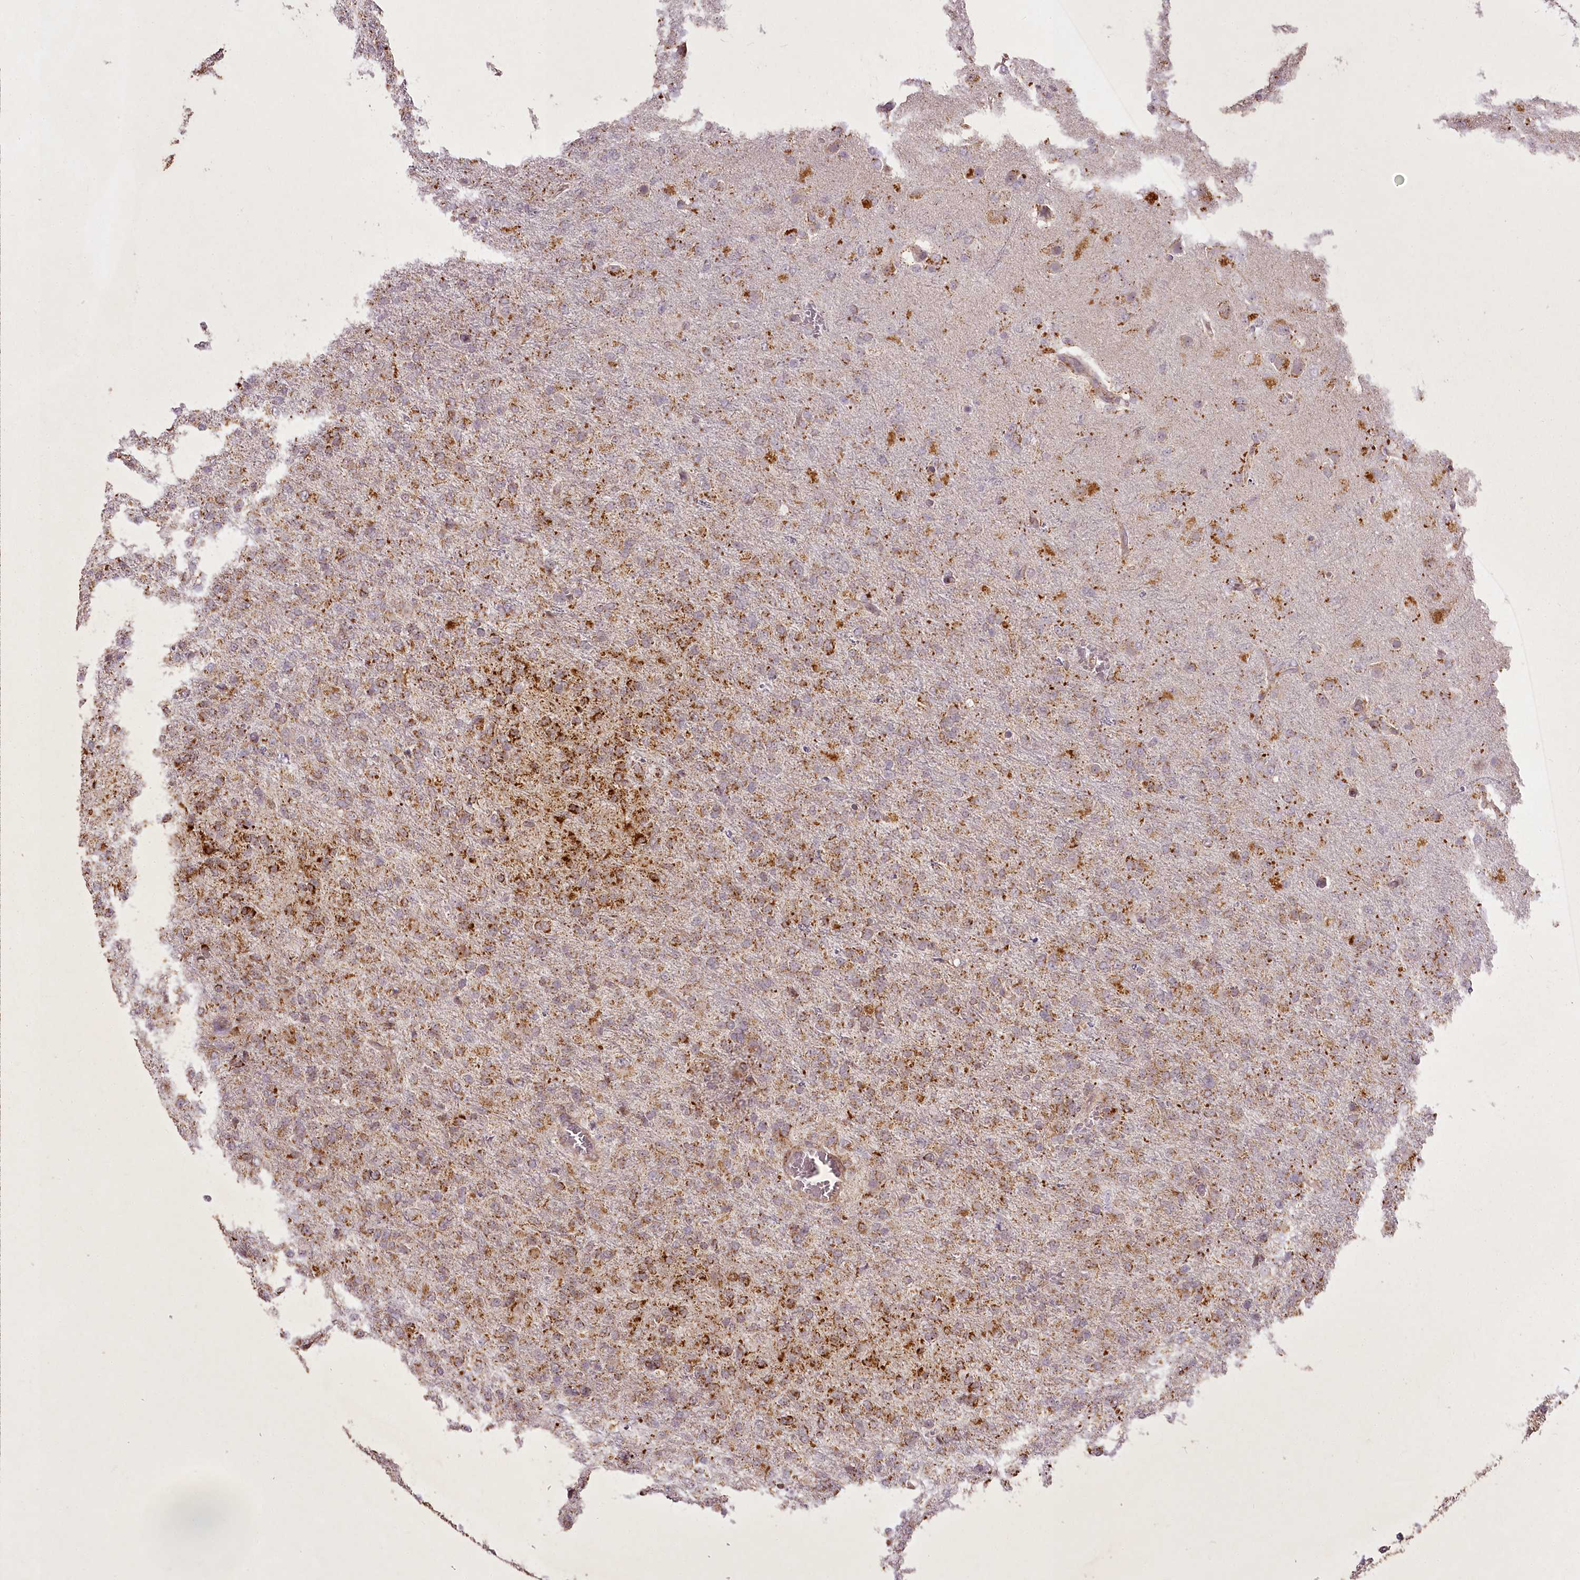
{"staining": {"intensity": "strong", "quantity": "25%-75%", "location": "cytoplasmic/membranous"}, "tissue": "glioma", "cell_type": "Tumor cells", "image_type": "cancer", "snomed": [{"axis": "morphology", "description": "Glioma, malignant, High grade"}, {"axis": "topography", "description": "Brain"}], "caption": "DAB (3,3'-diaminobenzidine) immunohistochemical staining of malignant glioma (high-grade) shows strong cytoplasmic/membranous protein positivity in about 25%-75% of tumor cells. (DAB = brown stain, brightfield microscopy at high magnification).", "gene": "CHCHD2", "patient": {"sex": "female", "age": 74}}